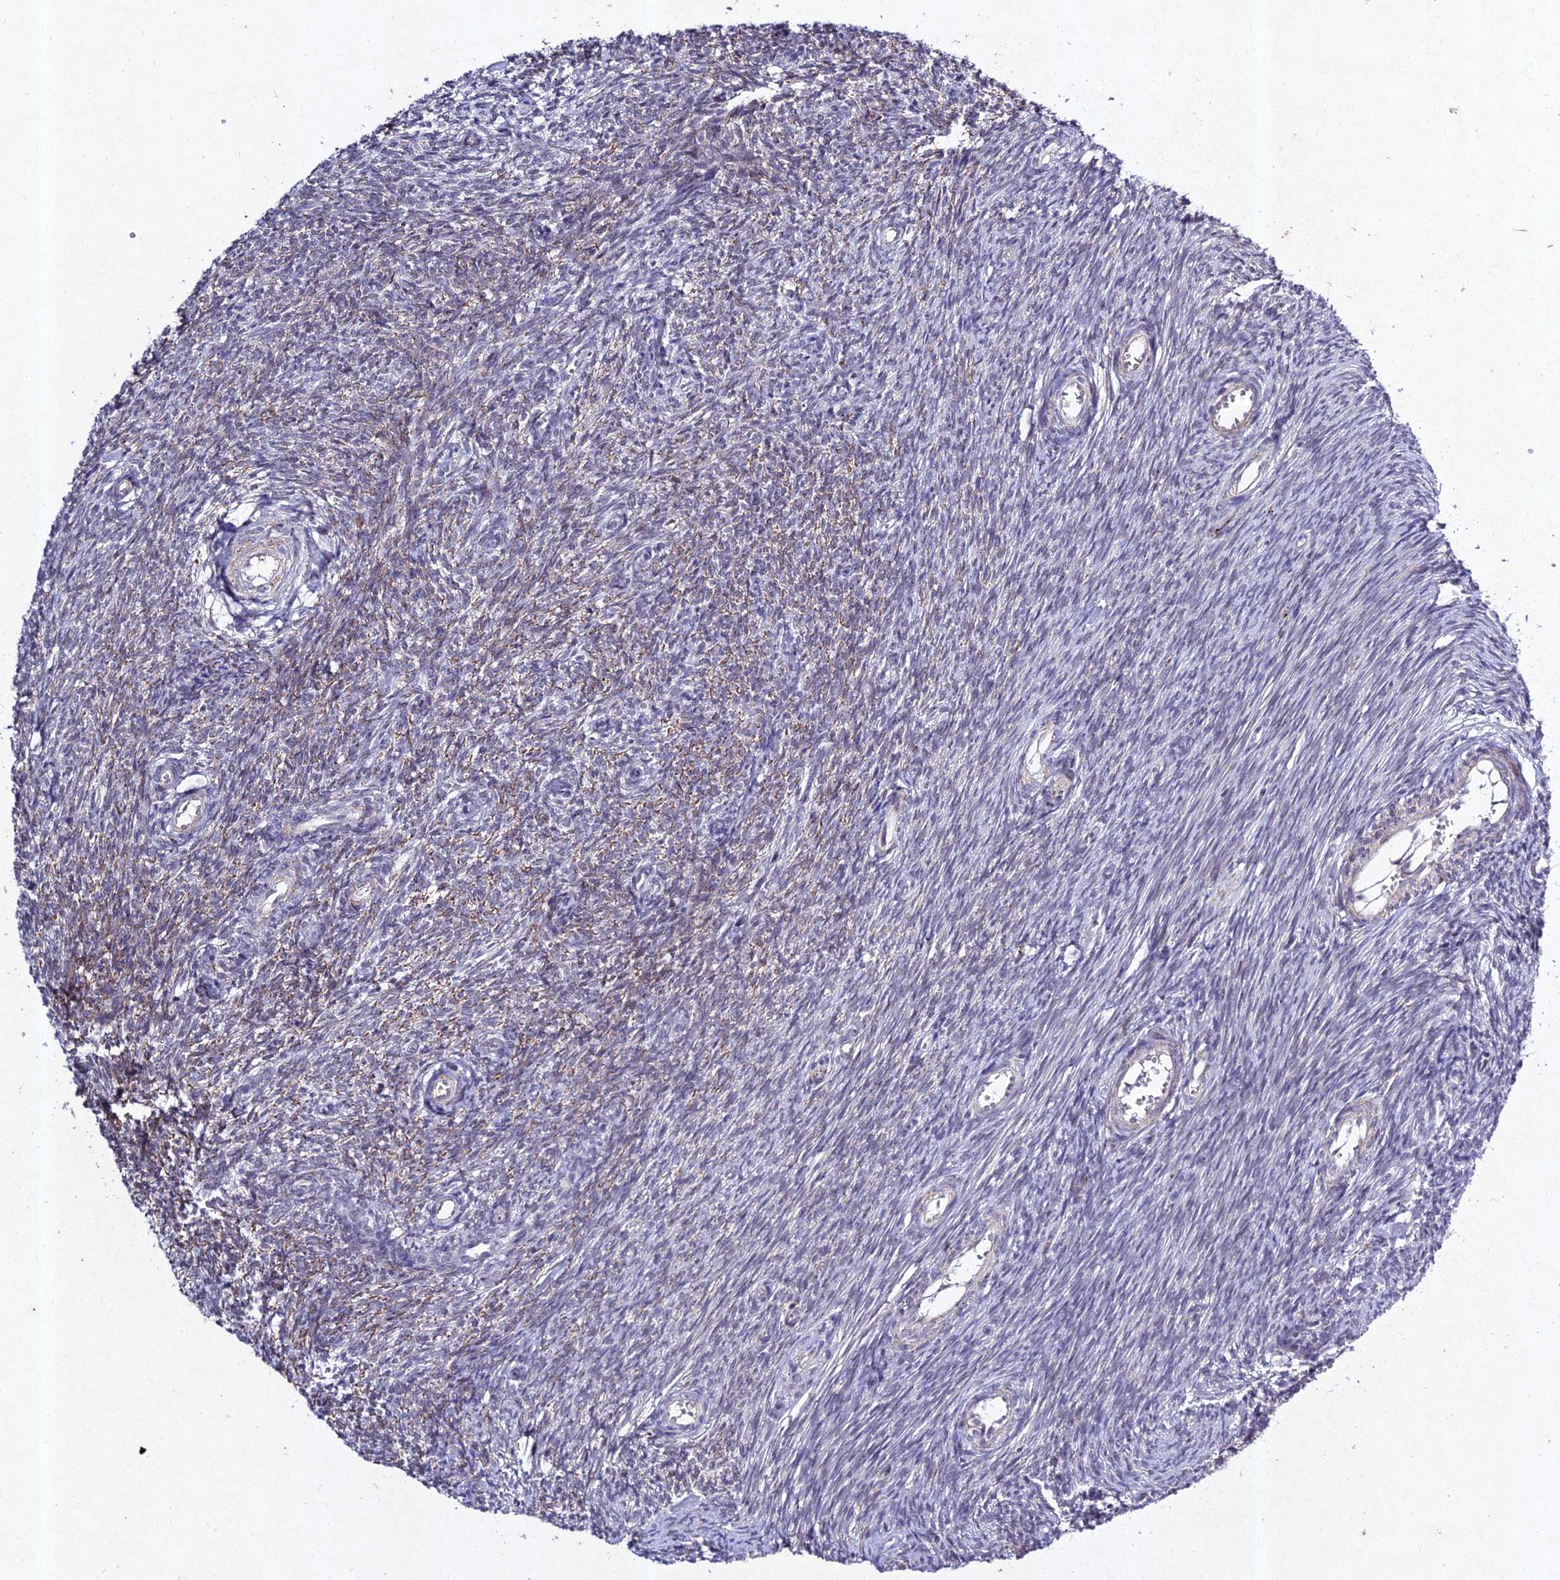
{"staining": {"intensity": "weak", "quantity": "<25%", "location": "cytoplasmic/membranous"}, "tissue": "ovary", "cell_type": "Ovarian stroma cells", "image_type": "normal", "snomed": [{"axis": "morphology", "description": "Normal tissue, NOS"}, {"axis": "topography", "description": "Ovary"}], "caption": "Unremarkable ovary was stained to show a protein in brown. There is no significant staining in ovarian stroma cells. The staining is performed using DAB brown chromogen with nuclei counter-stained in using hematoxylin.", "gene": "RAVER1", "patient": {"sex": "female", "age": 44}}